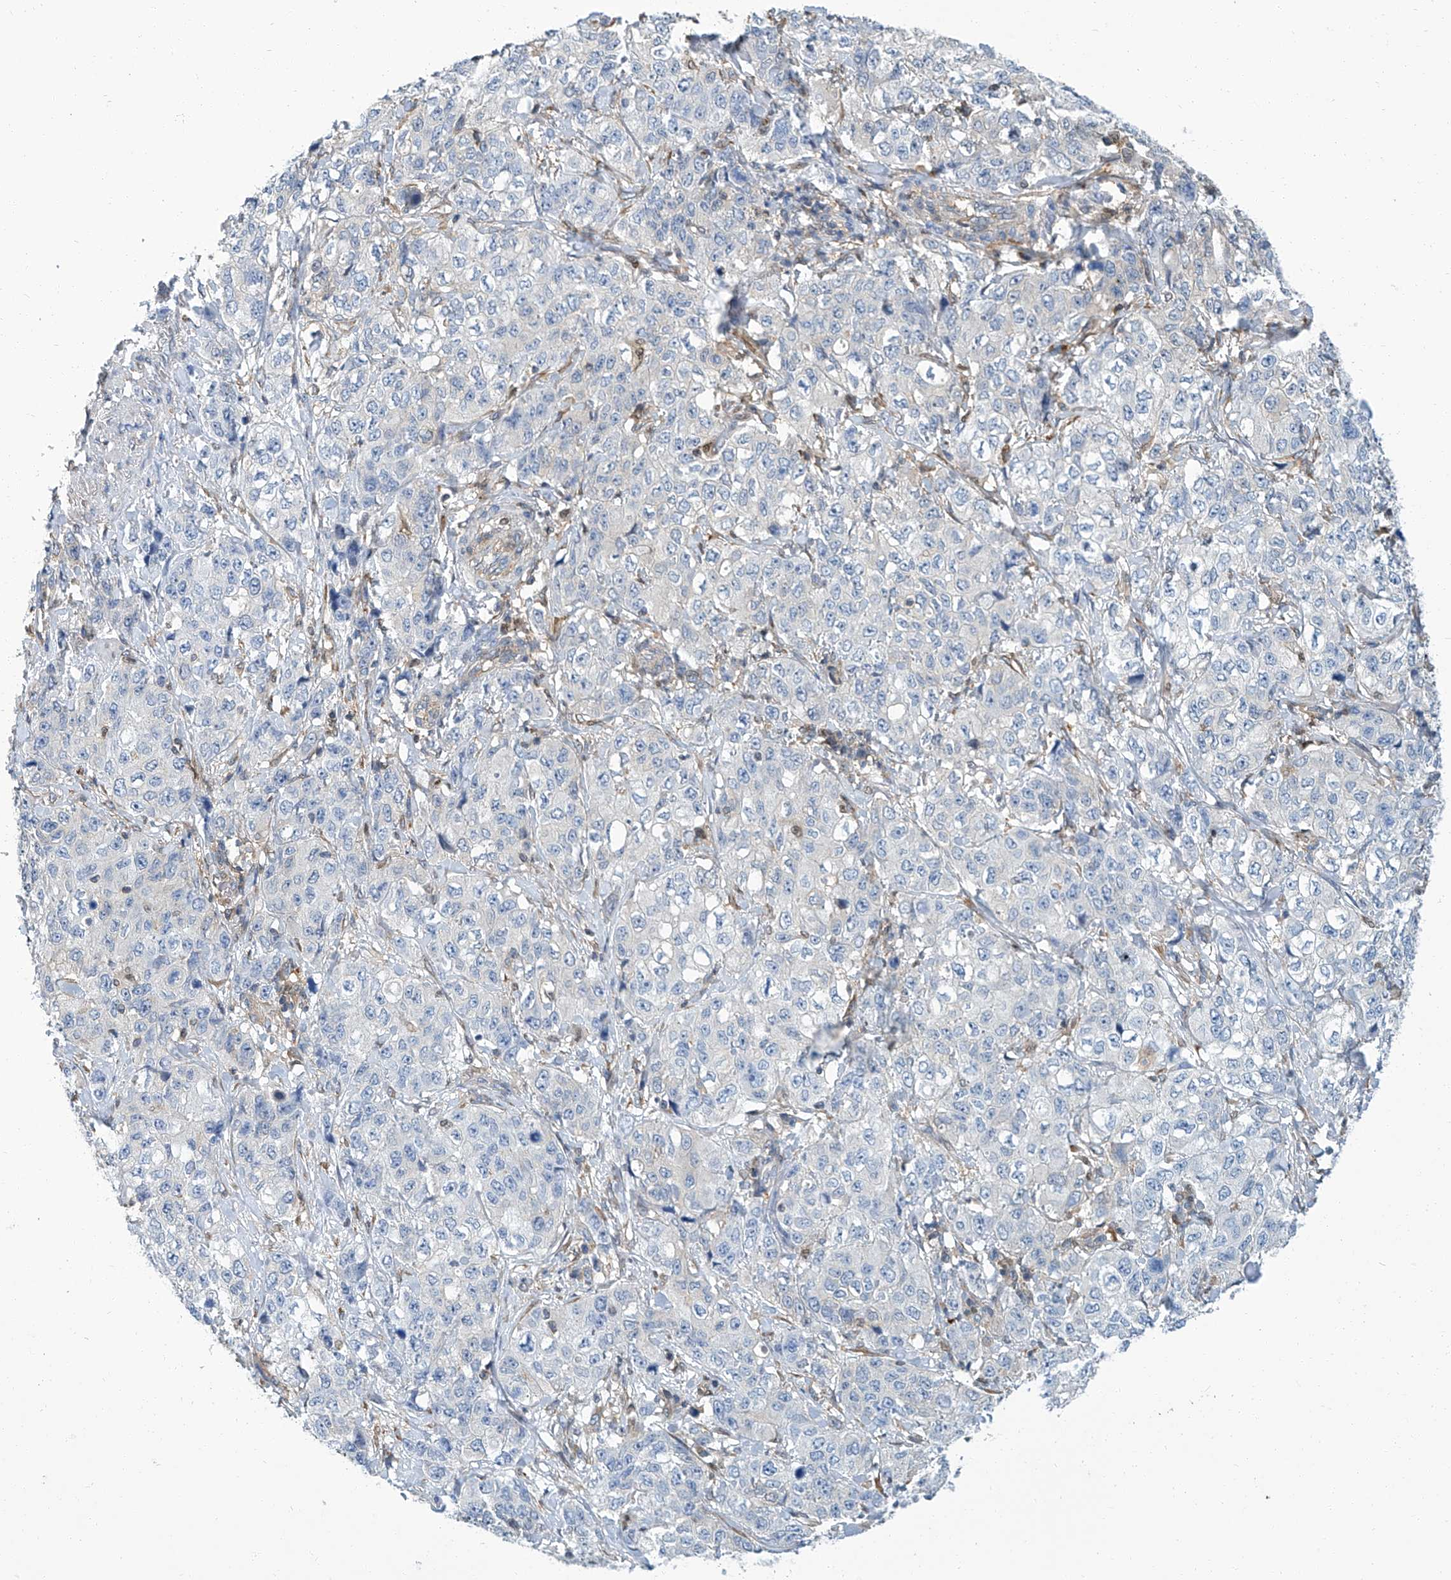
{"staining": {"intensity": "negative", "quantity": "none", "location": "none"}, "tissue": "stomach cancer", "cell_type": "Tumor cells", "image_type": "cancer", "snomed": [{"axis": "morphology", "description": "Adenocarcinoma, NOS"}, {"axis": "topography", "description": "Stomach"}], "caption": "Immunohistochemical staining of human stomach cancer (adenocarcinoma) demonstrates no significant staining in tumor cells.", "gene": "PSMB10", "patient": {"sex": "male", "age": 48}}